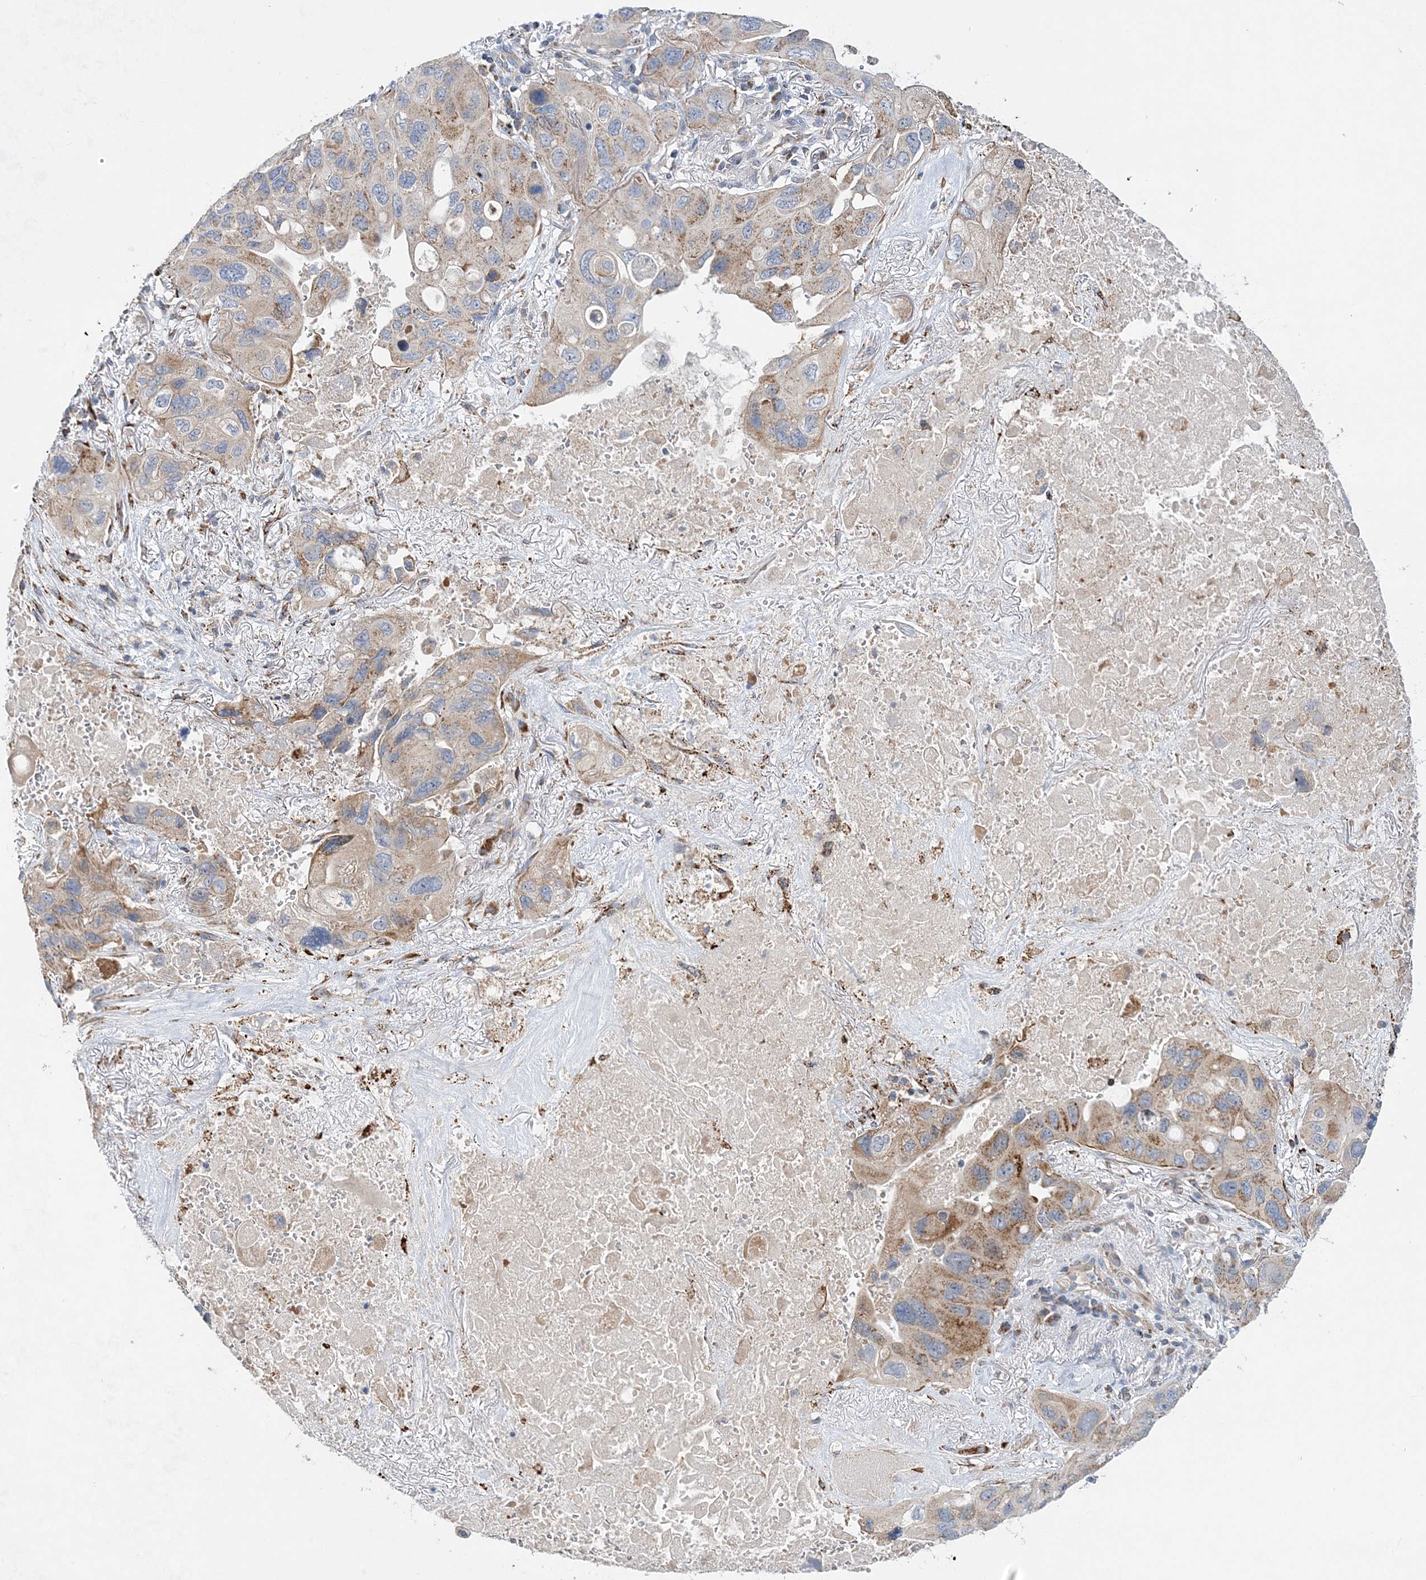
{"staining": {"intensity": "moderate", "quantity": "25%-75%", "location": "cytoplasmic/membranous"}, "tissue": "lung cancer", "cell_type": "Tumor cells", "image_type": "cancer", "snomed": [{"axis": "morphology", "description": "Squamous cell carcinoma, NOS"}, {"axis": "topography", "description": "Lung"}], "caption": "High-magnification brightfield microscopy of lung squamous cell carcinoma stained with DAB (brown) and counterstained with hematoxylin (blue). tumor cells exhibit moderate cytoplasmic/membranous positivity is present in about25%-75% of cells.", "gene": "TRAPPC13", "patient": {"sex": "female", "age": 73}}